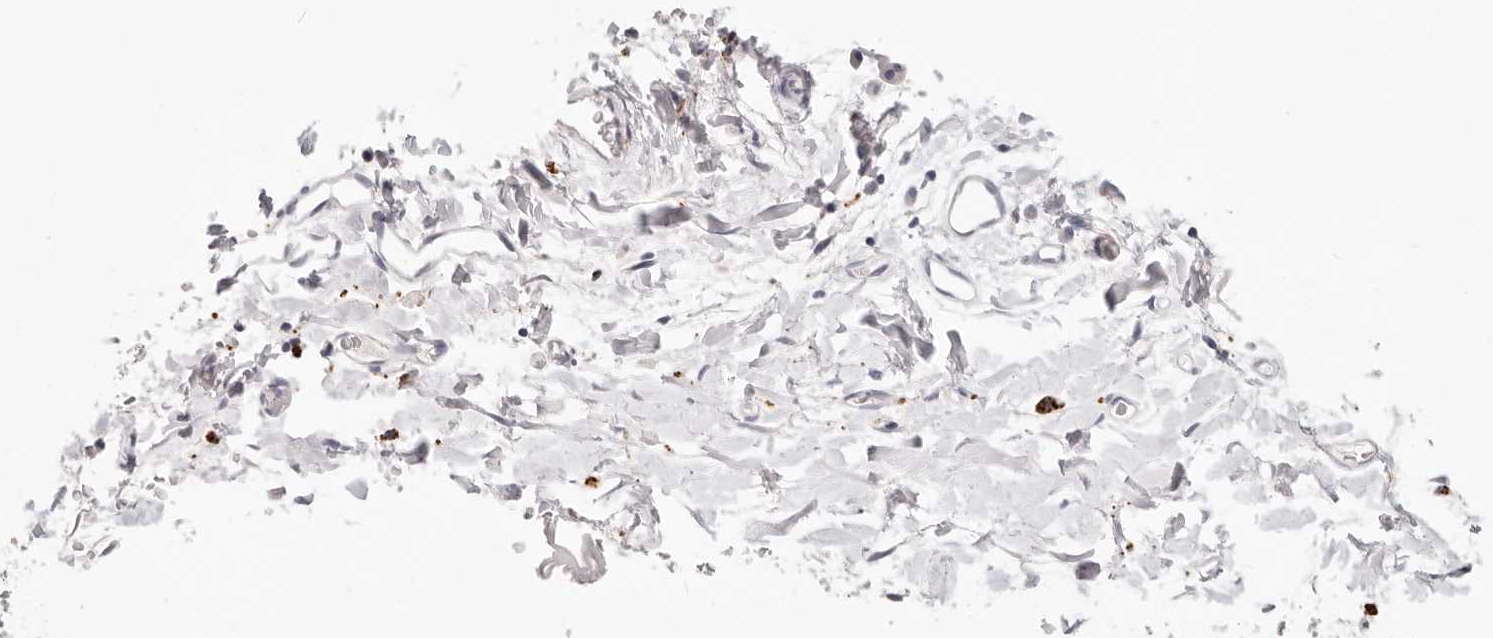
{"staining": {"intensity": "negative", "quantity": "none", "location": "none"}, "tissue": "adipose tissue", "cell_type": "Adipocytes", "image_type": "normal", "snomed": [{"axis": "morphology", "description": "Normal tissue, NOS"}, {"axis": "morphology", "description": "Adenocarcinoma, NOS"}, {"axis": "topography", "description": "Esophagus"}], "caption": "A photomicrograph of human adipose tissue is negative for staining in adipocytes.", "gene": "STKLD1", "patient": {"sex": "male", "age": 62}}